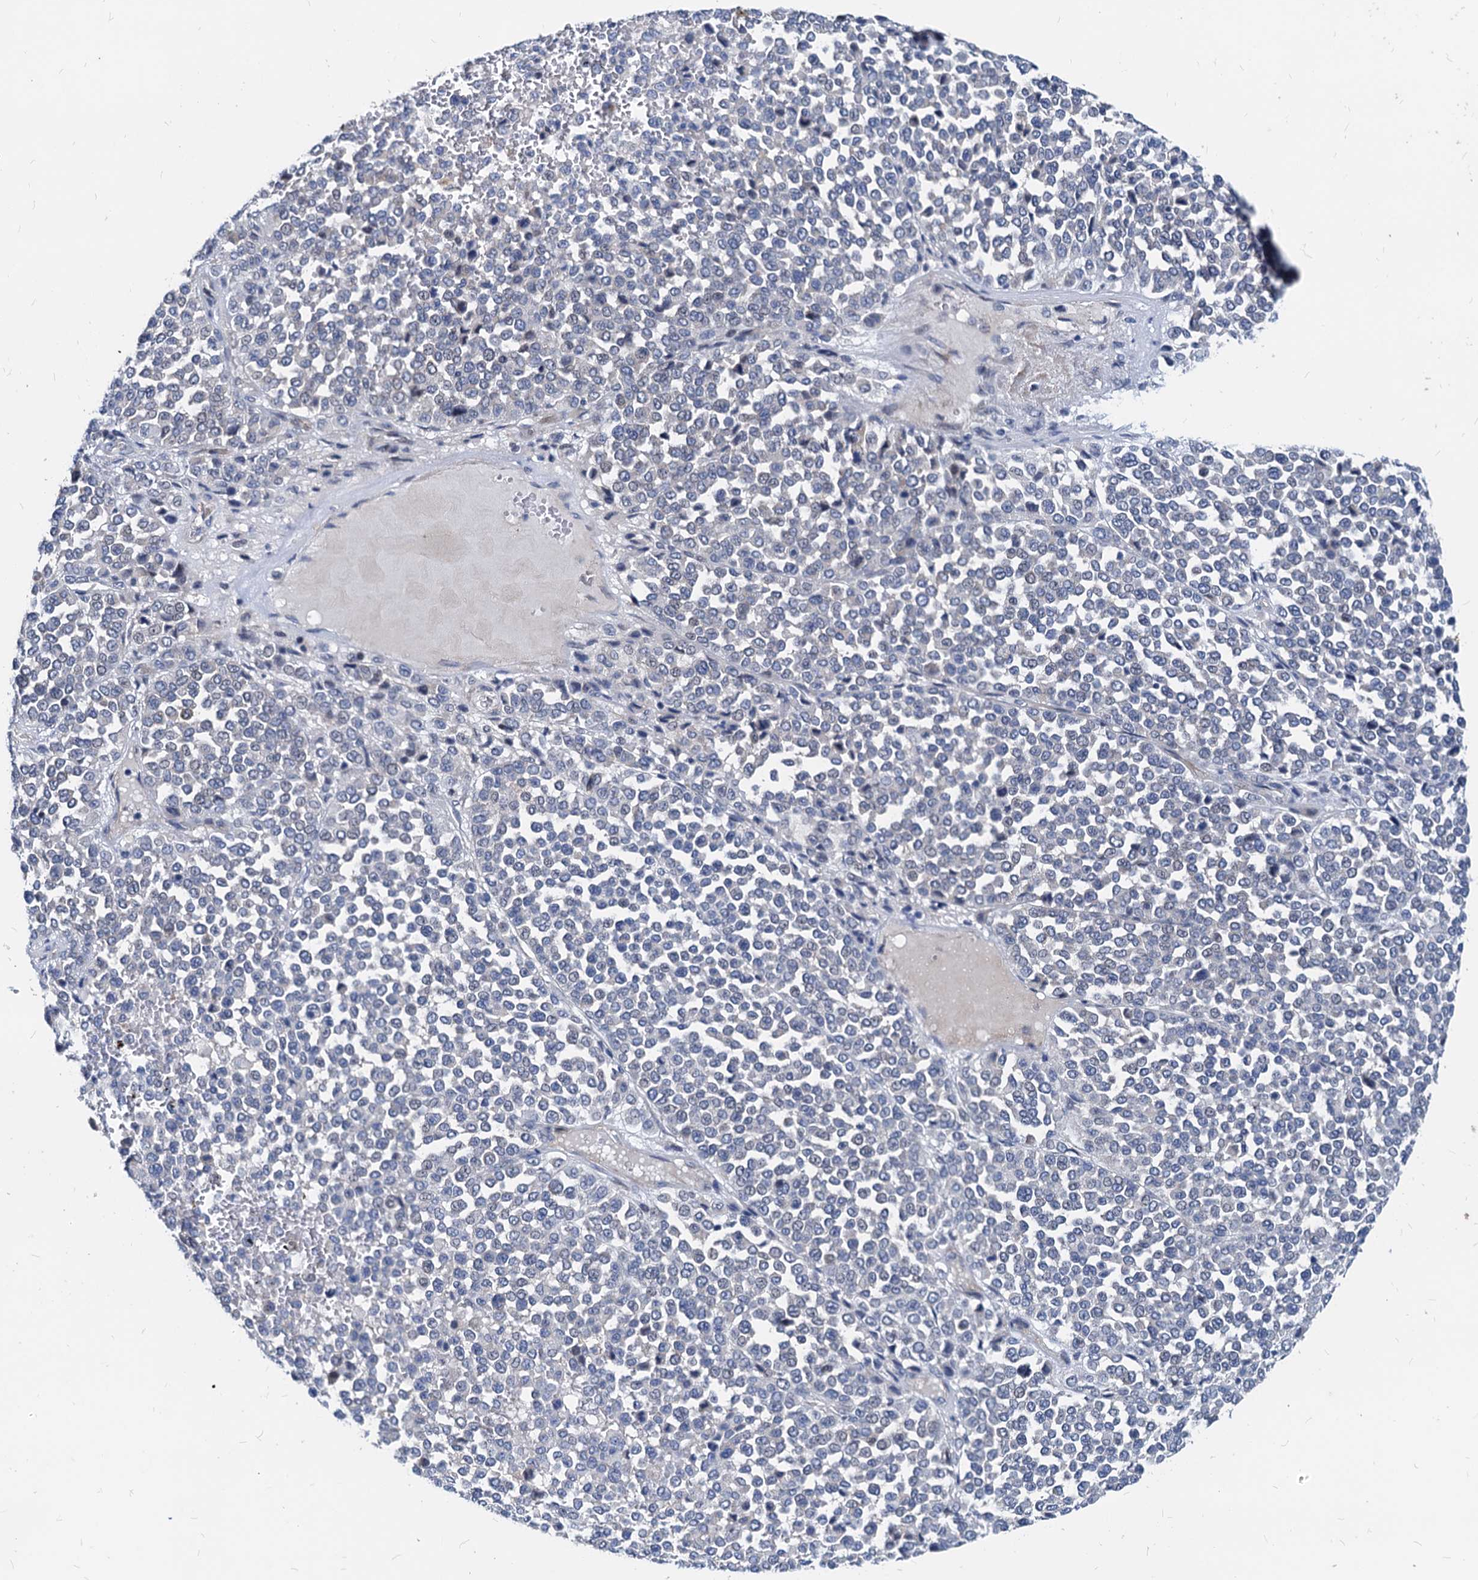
{"staining": {"intensity": "negative", "quantity": "none", "location": "none"}, "tissue": "melanoma", "cell_type": "Tumor cells", "image_type": "cancer", "snomed": [{"axis": "morphology", "description": "Malignant melanoma, Metastatic site"}, {"axis": "topography", "description": "Pancreas"}], "caption": "This photomicrograph is of malignant melanoma (metastatic site) stained with immunohistochemistry (IHC) to label a protein in brown with the nuclei are counter-stained blue. There is no staining in tumor cells.", "gene": "HSF2", "patient": {"sex": "female", "age": 30}}